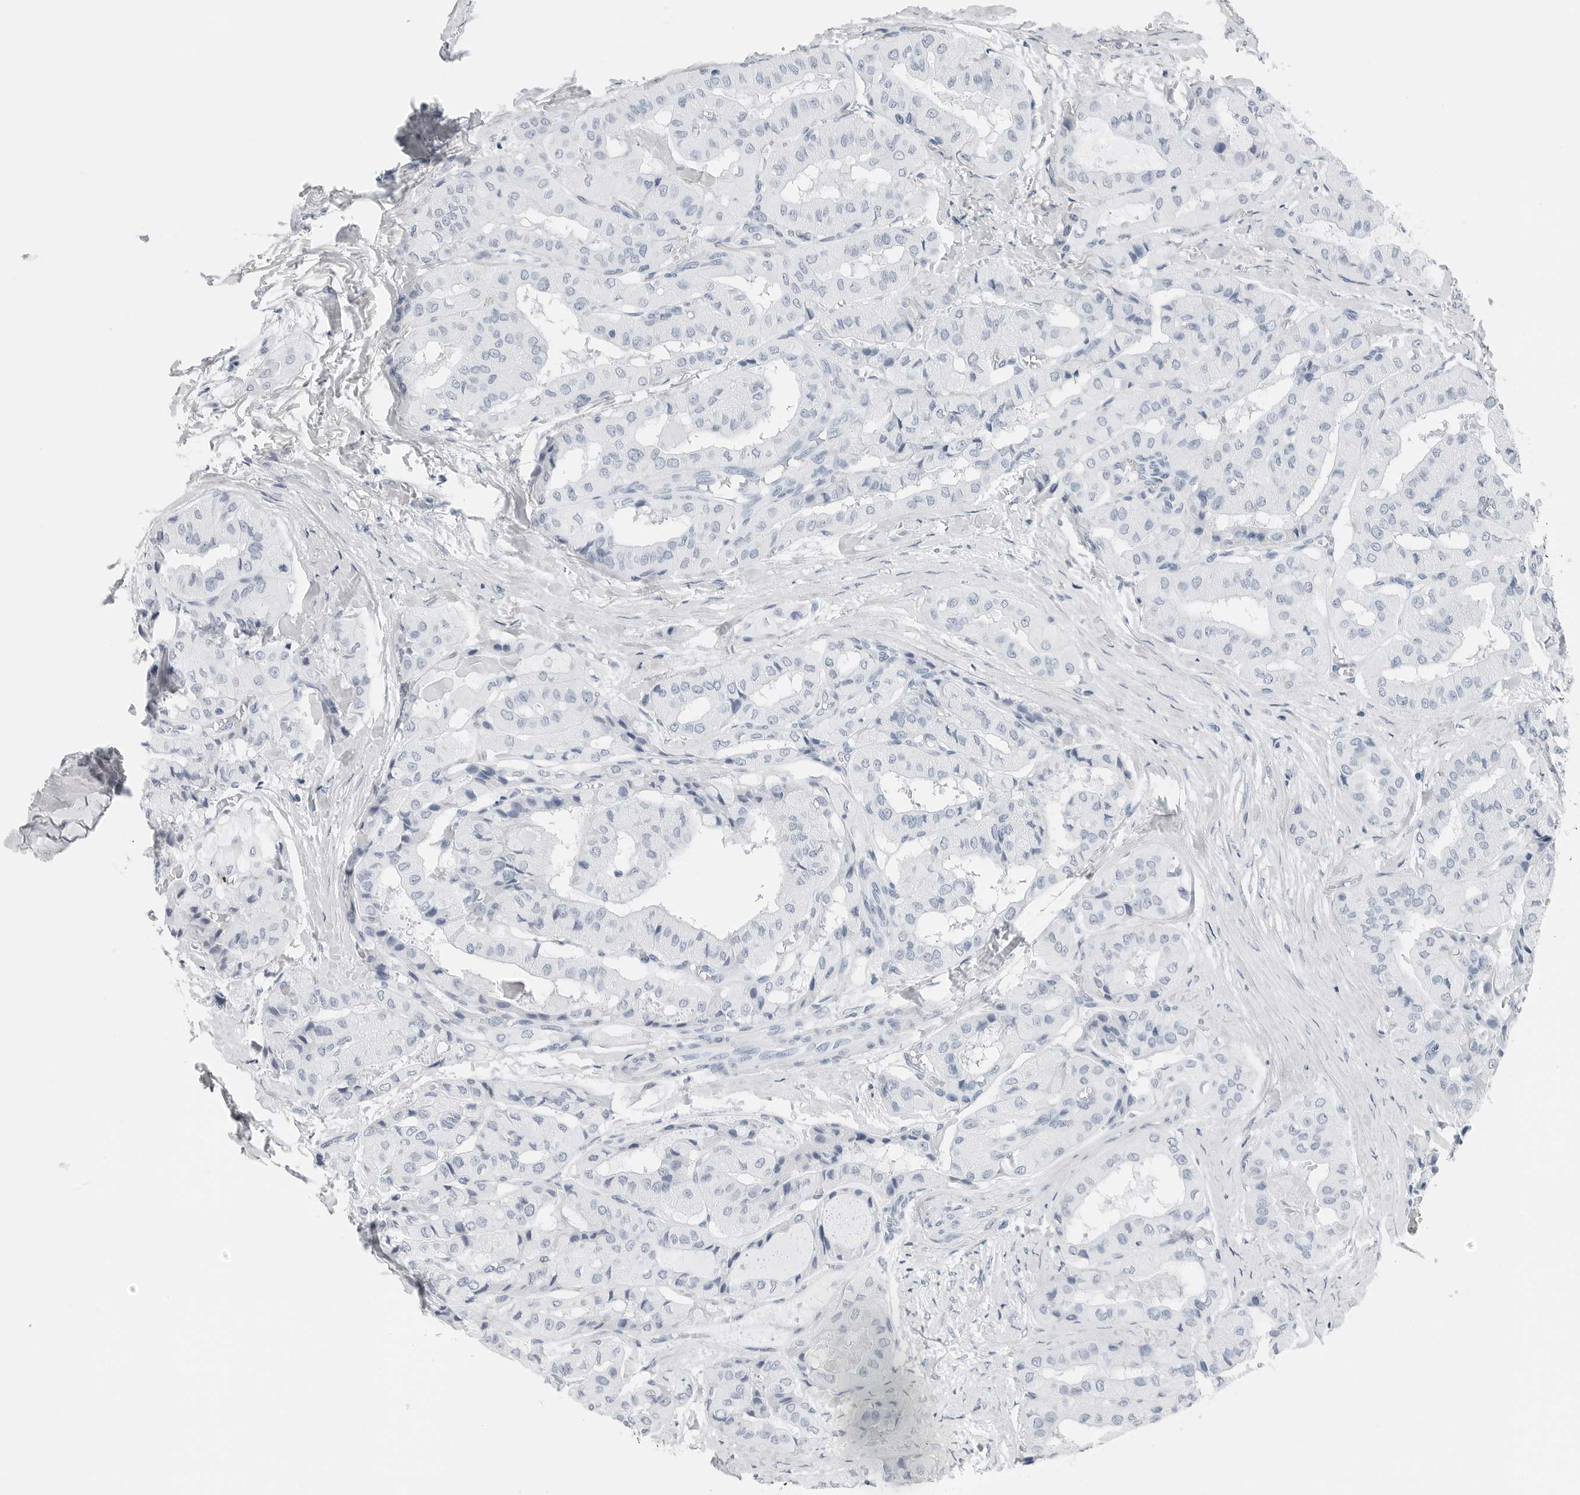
{"staining": {"intensity": "negative", "quantity": "none", "location": "none"}, "tissue": "thyroid cancer", "cell_type": "Tumor cells", "image_type": "cancer", "snomed": [{"axis": "morphology", "description": "Papillary adenocarcinoma, NOS"}, {"axis": "topography", "description": "Thyroid gland"}], "caption": "Tumor cells show no significant staining in papillary adenocarcinoma (thyroid).", "gene": "SLPI", "patient": {"sex": "female", "age": 59}}